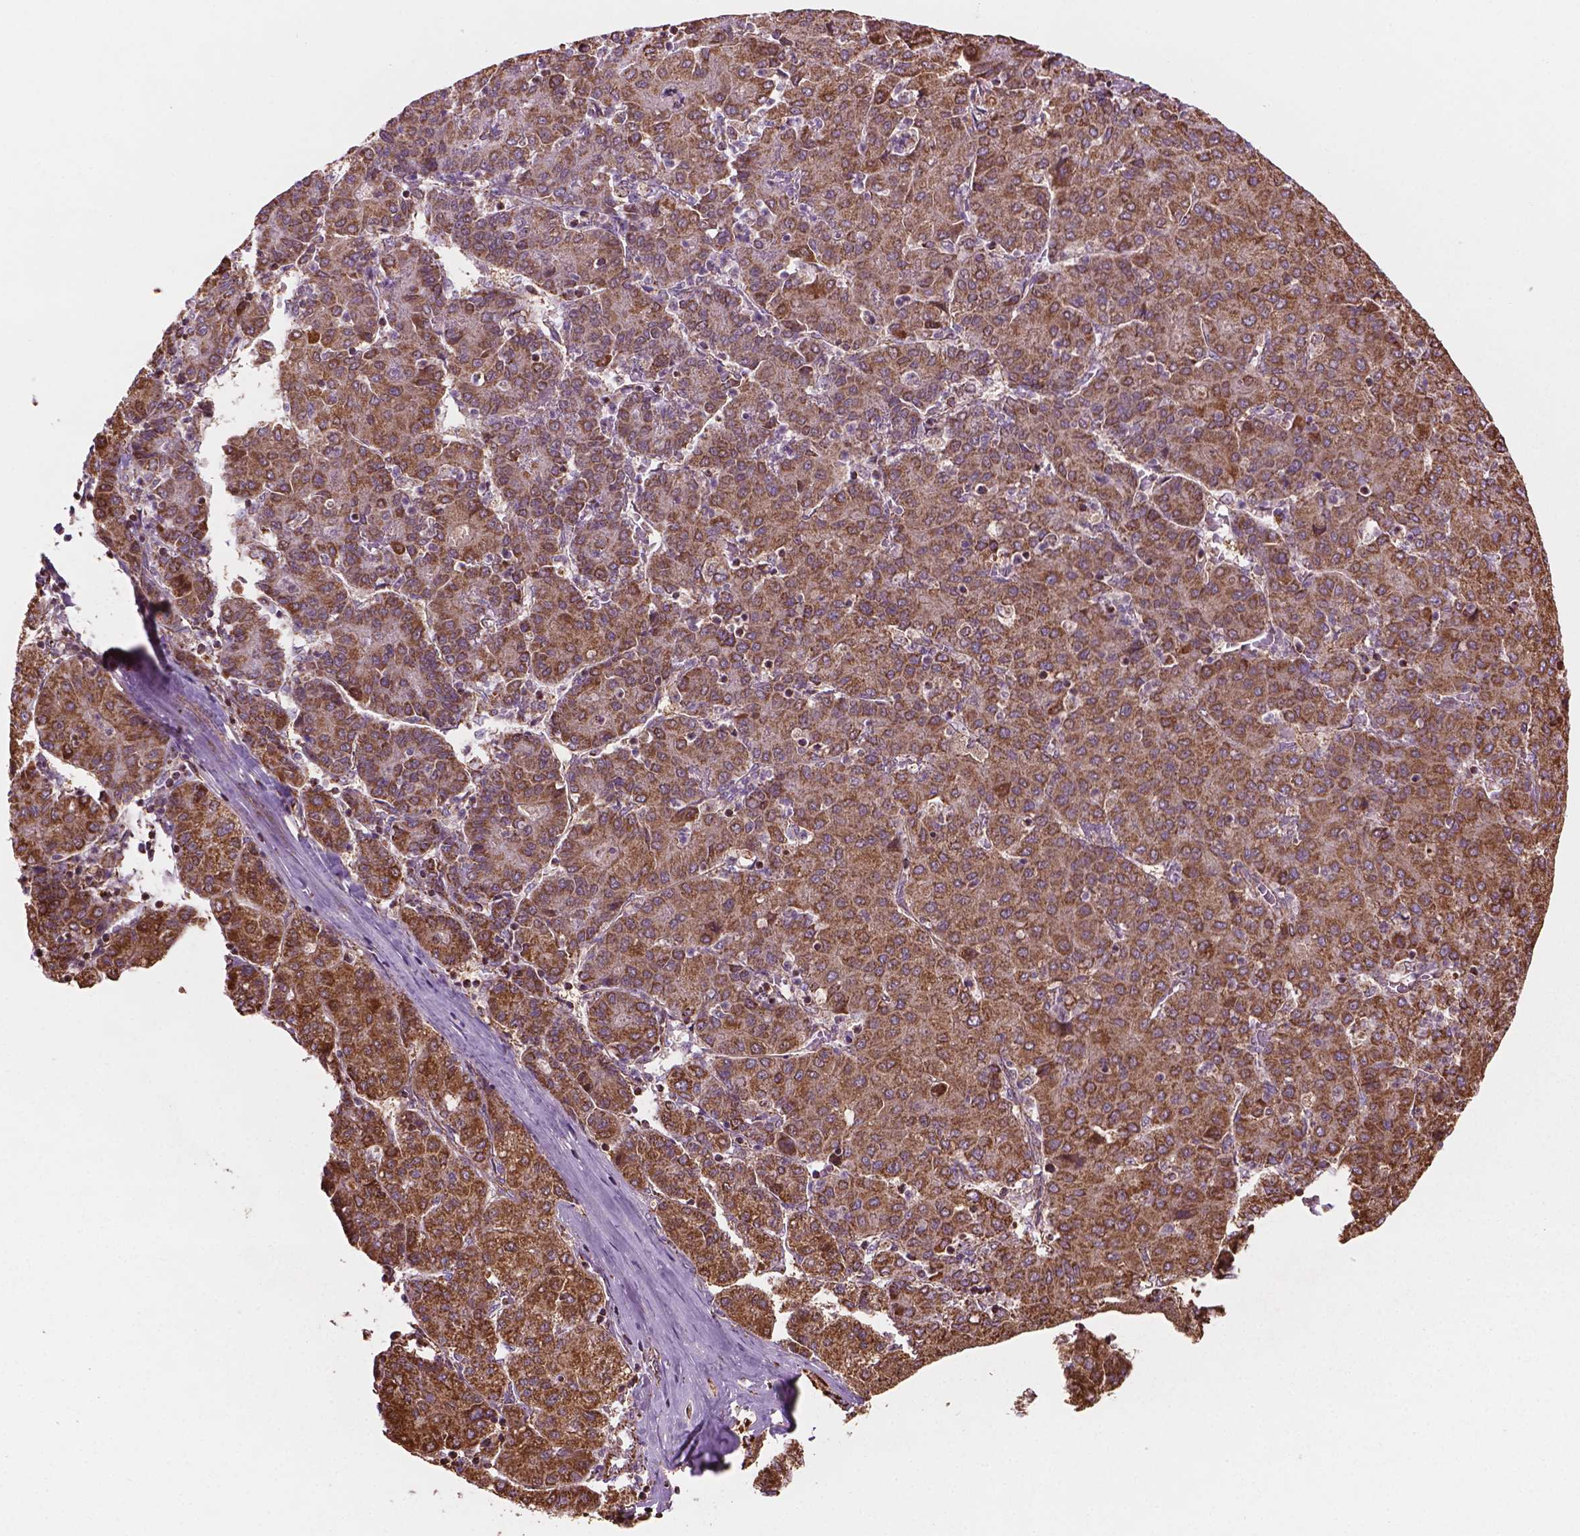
{"staining": {"intensity": "moderate", "quantity": ">75%", "location": "cytoplasmic/membranous"}, "tissue": "liver cancer", "cell_type": "Tumor cells", "image_type": "cancer", "snomed": [{"axis": "morphology", "description": "Carcinoma, Hepatocellular, NOS"}, {"axis": "topography", "description": "Liver"}], "caption": "Tumor cells reveal moderate cytoplasmic/membranous positivity in about >75% of cells in liver hepatocellular carcinoma.", "gene": "HS3ST3A1", "patient": {"sex": "male", "age": 65}}